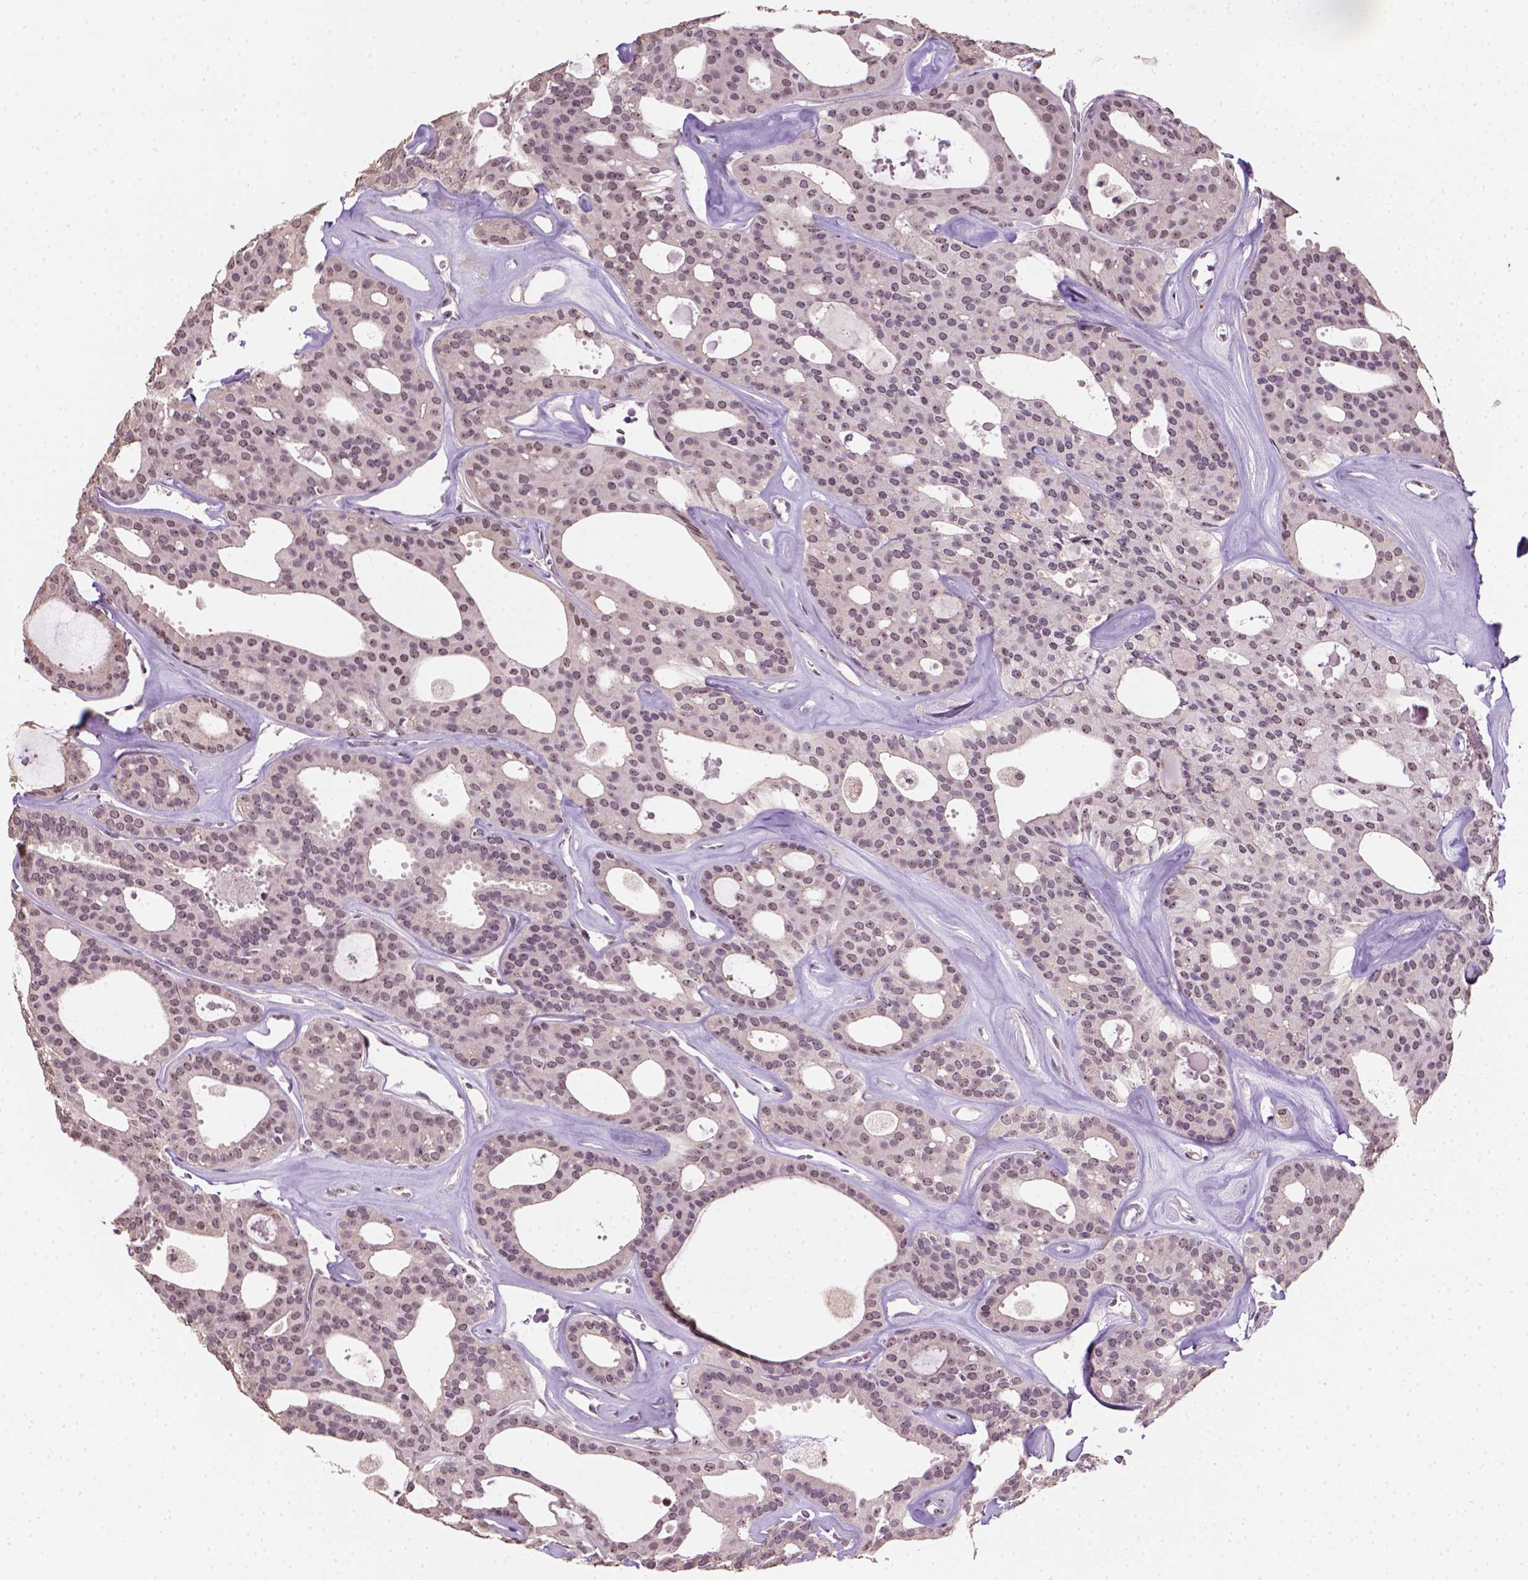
{"staining": {"intensity": "moderate", "quantity": "25%-75%", "location": "nuclear"}, "tissue": "thyroid cancer", "cell_type": "Tumor cells", "image_type": "cancer", "snomed": [{"axis": "morphology", "description": "Follicular adenoma carcinoma, NOS"}, {"axis": "topography", "description": "Thyroid gland"}], "caption": "Thyroid cancer was stained to show a protein in brown. There is medium levels of moderate nuclear expression in approximately 25%-75% of tumor cells. (DAB IHC with brightfield microscopy, high magnification).", "gene": "DDX50", "patient": {"sex": "male", "age": 75}}